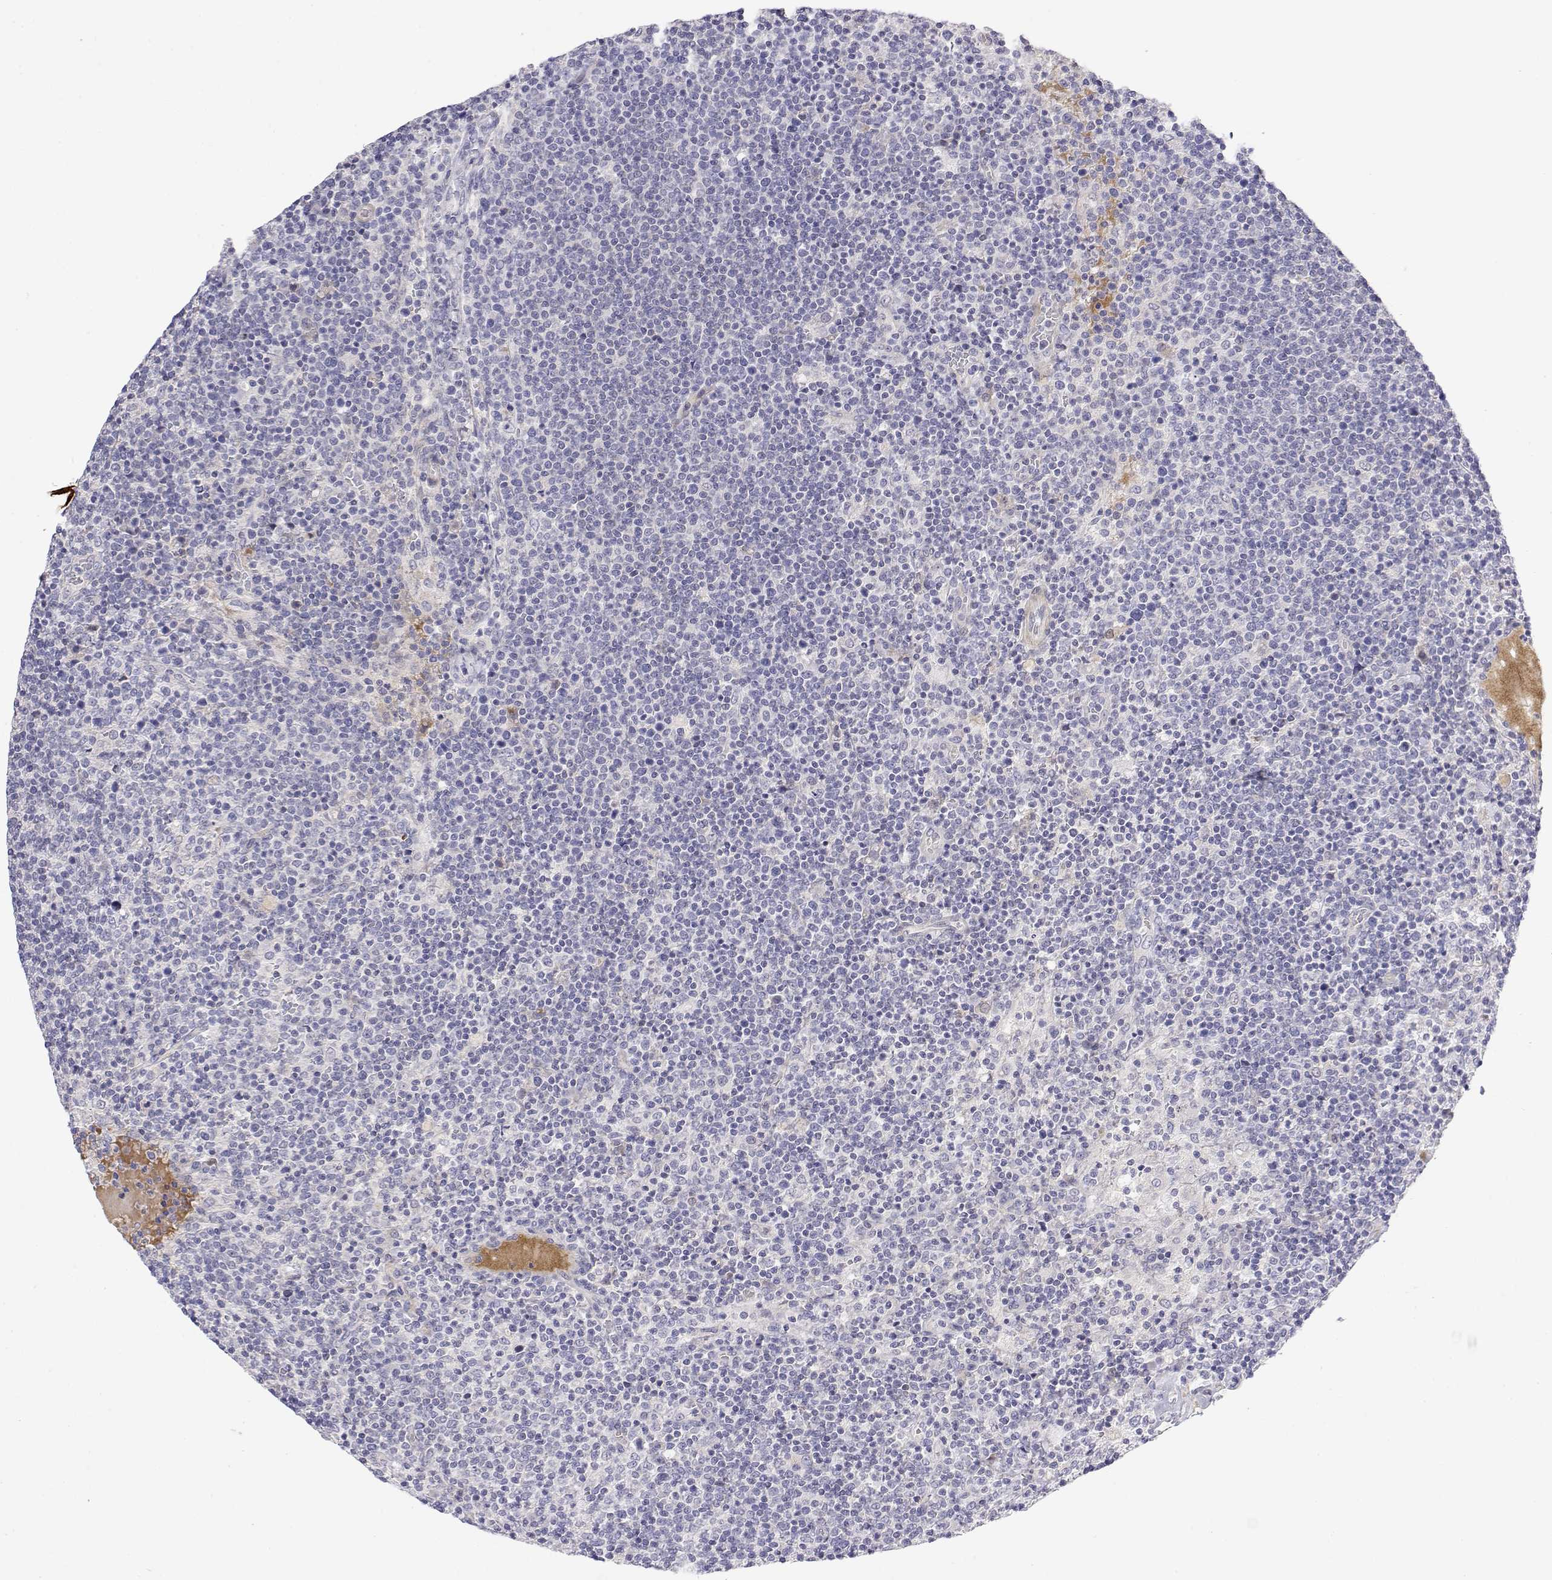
{"staining": {"intensity": "negative", "quantity": "none", "location": "none"}, "tissue": "lymphoma", "cell_type": "Tumor cells", "image_type": "cancer", "snomed": [{"axis": "morphology", "description": "Malignant lymphoma, non-Hodgkin's type, High grade"}, {"axis": "topography", "description": "Lymph node"}], "caption": "IHC image of neoplastic tissue: human high-grade malignant lymphoma, non-Hodgkin's type stained with DAB (3,3'-diaminobenzidine) reveals no significant protein positivity in tumor cells.", "gene": "GGACT", "patient": {"sex": "male", "age": 61}}